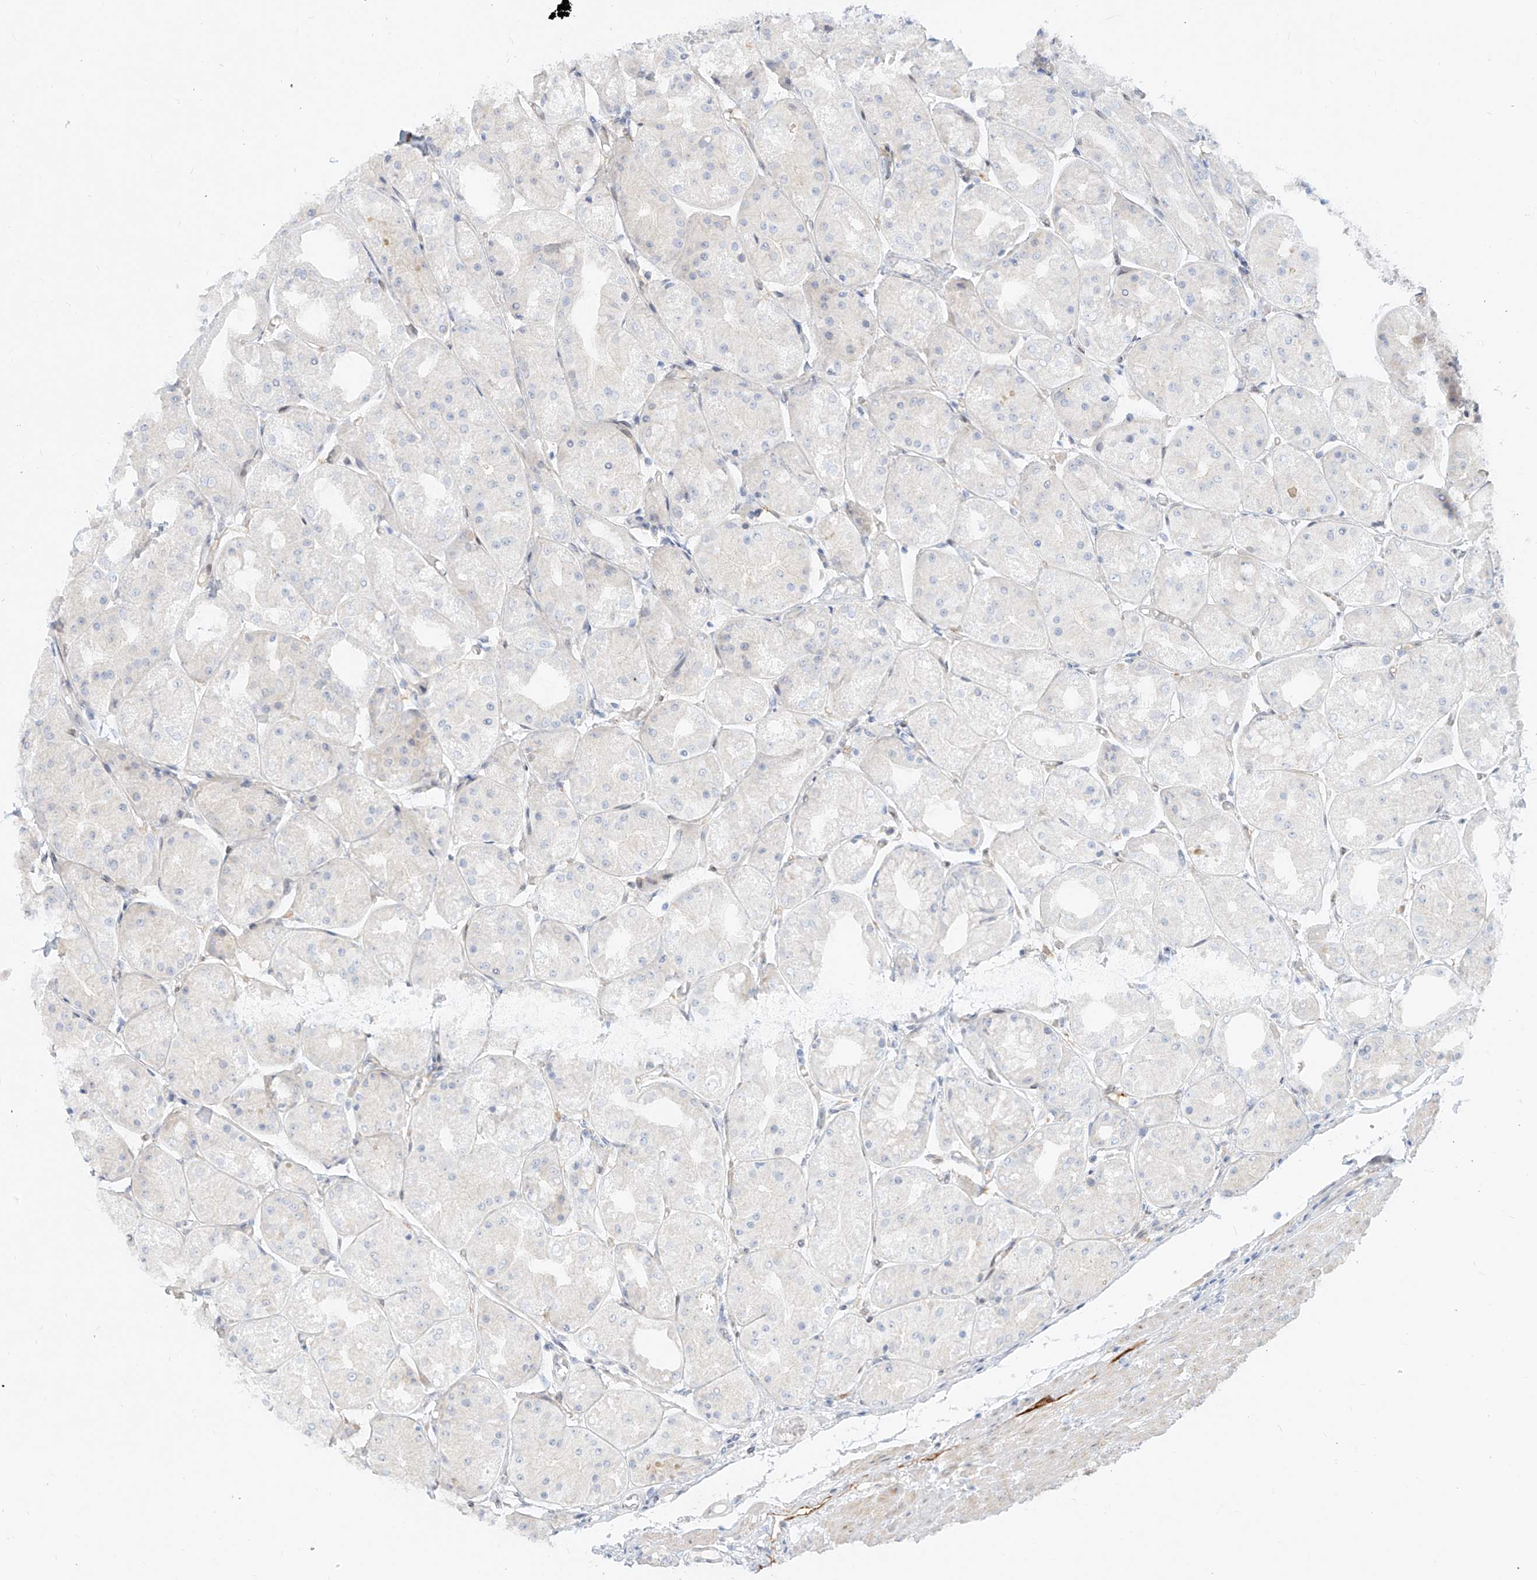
{"staining": {"intensity": "negative", "quantity": "none", "location": "none"}, "tissue": "stomach", "cell_type": "Glandular cells", "image_type": "normal", "snomed": [{"axis": "morphology", "description": "Normal tissue, NOS"}, {"axis": "topography", "description": "Stomach, upper"}], "caption": "This is a micrograph of IHC staining of unremarkable stomach, which shows no staining in glandular cells. Brightfield microscopy of immunohistochemistry stained with DAB (brown) and hematoxylin (blue), captured at high magnification.", "gene": "NHSL1", "patient": {"sex": "male", "age": 72}}